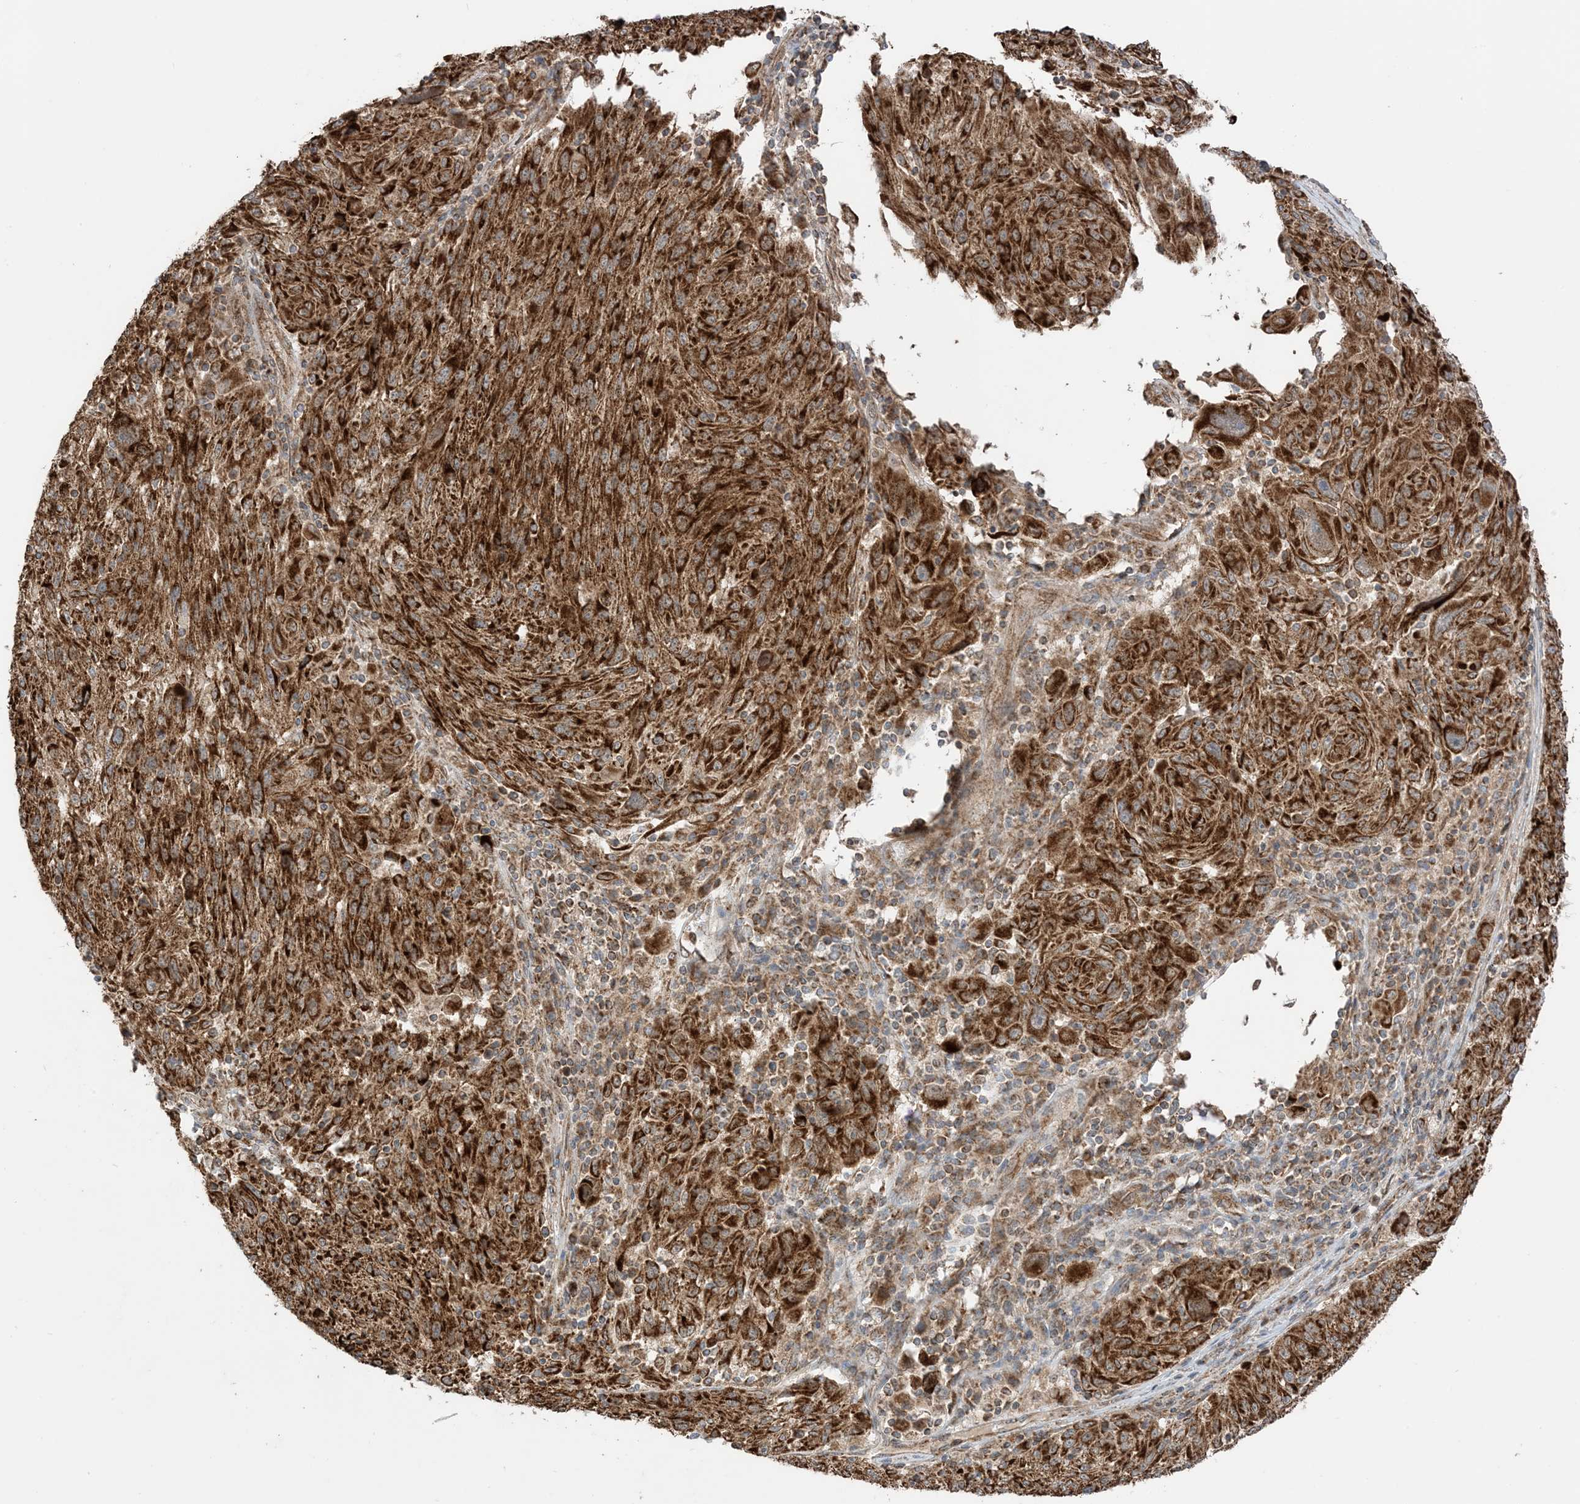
{"staining": {"intensity": "strong", "quantity": ">75%", "location": "cytoplasmic/membranous"}, "tissue": "melanoma", "cell_type": "Tumor cells", "image_type": "cancer", "snomed": [{"axis": "morphology", "description": "Malignant melanoma, NOS"}, {"axis": "topography", "description": "Skin"}], "caption": "Immunohistochemical staining of malignant melanoma displays high levels of strong cytoplasmic/membranous protein positivity in approximately >75% of tumor cells.", "gene": "N4BP3", "patient": {"sex": "male", "age": 53}}